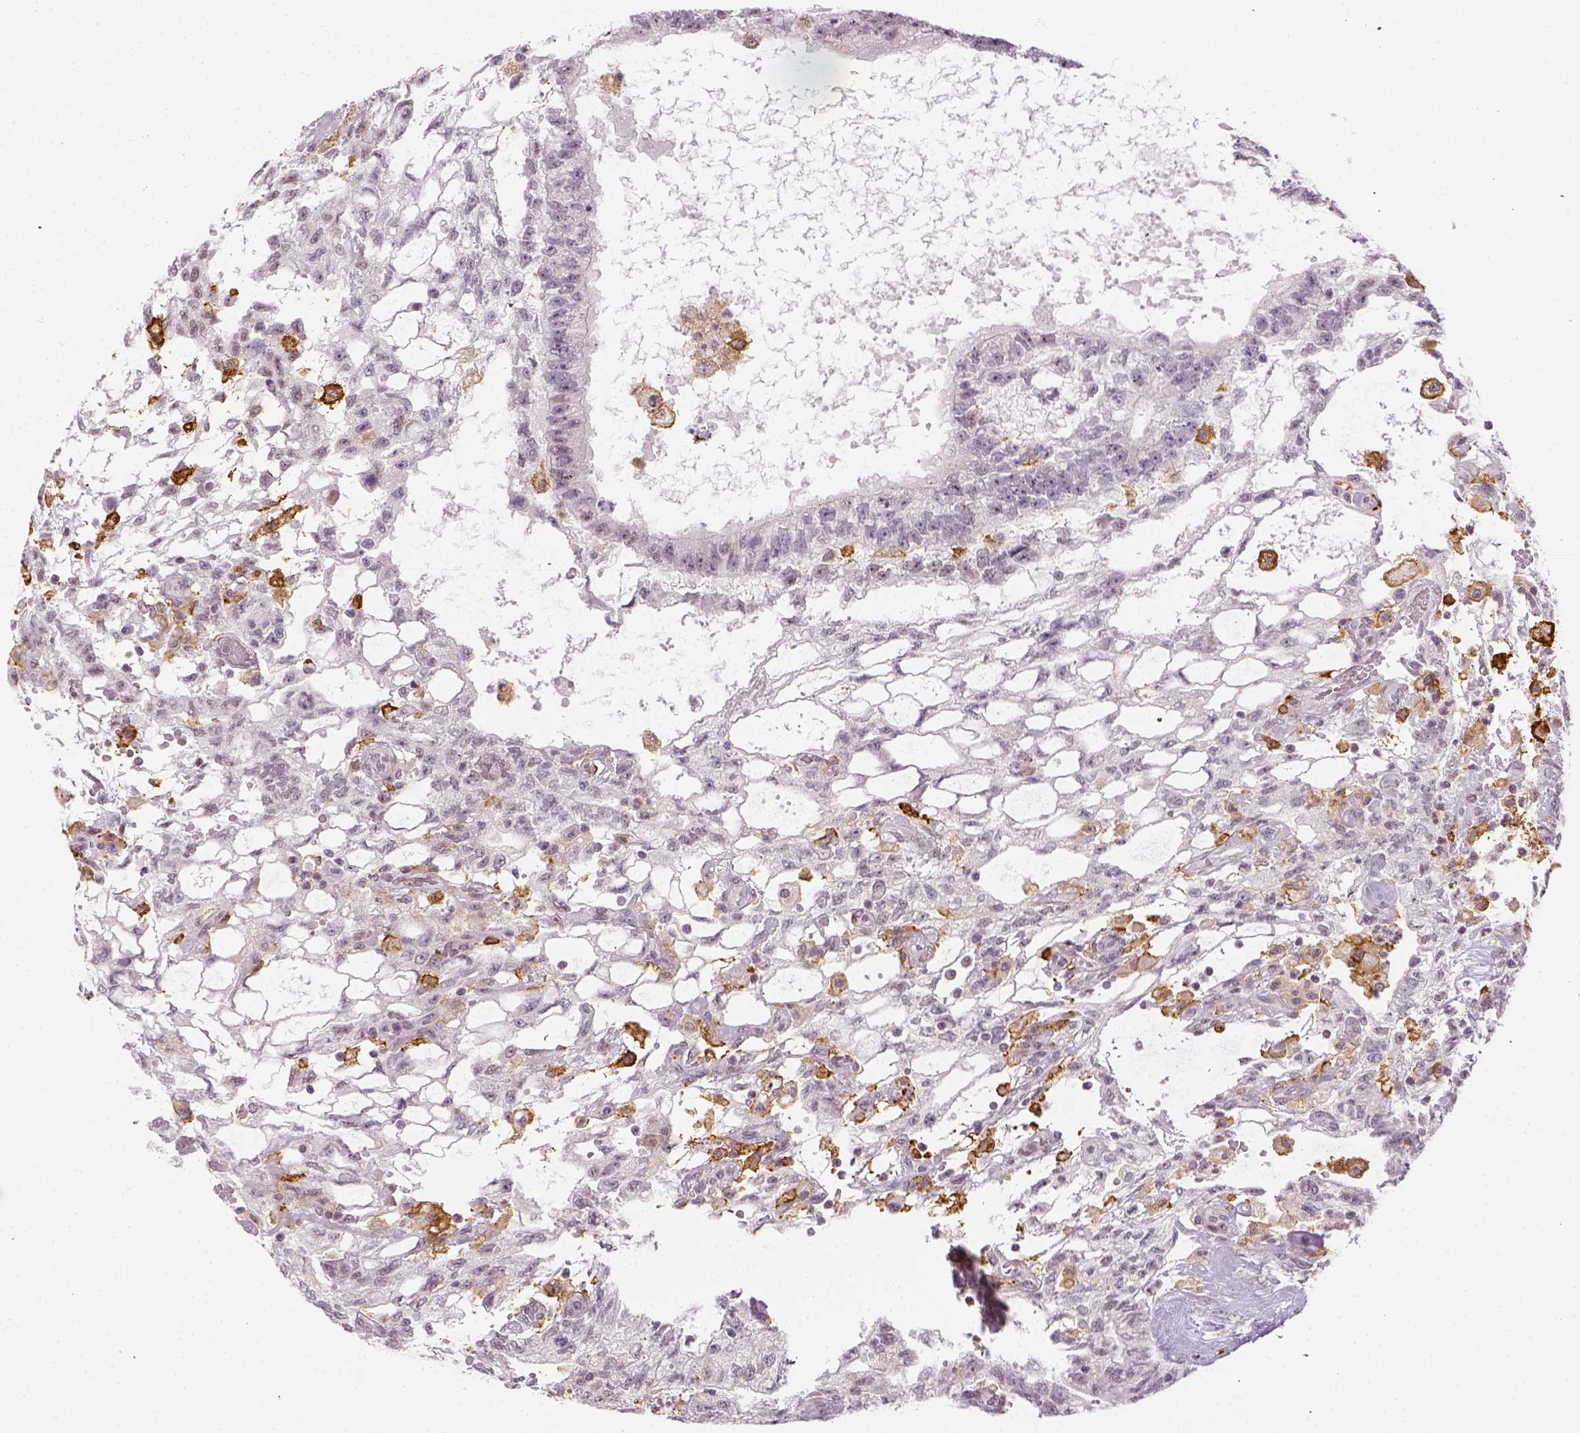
{"staining": {"intensity": "negative", "quantity": "none", "location": "none"}, "tissue": "testis cancer", "cell_type": "Tumor cells", "image_type": "cancer", "snomed": [{"axis": "morphology", "description": "Carcinoma, Embryonal, NOS"}, {"axis": "topography", "description": "Testis"}], "caption": "This is an IHC image of human embryonal carcinoma (testis). There is no staining in tumor cells.", "gene": "CD14", "patient": {"sex": "male", "age": 32}}